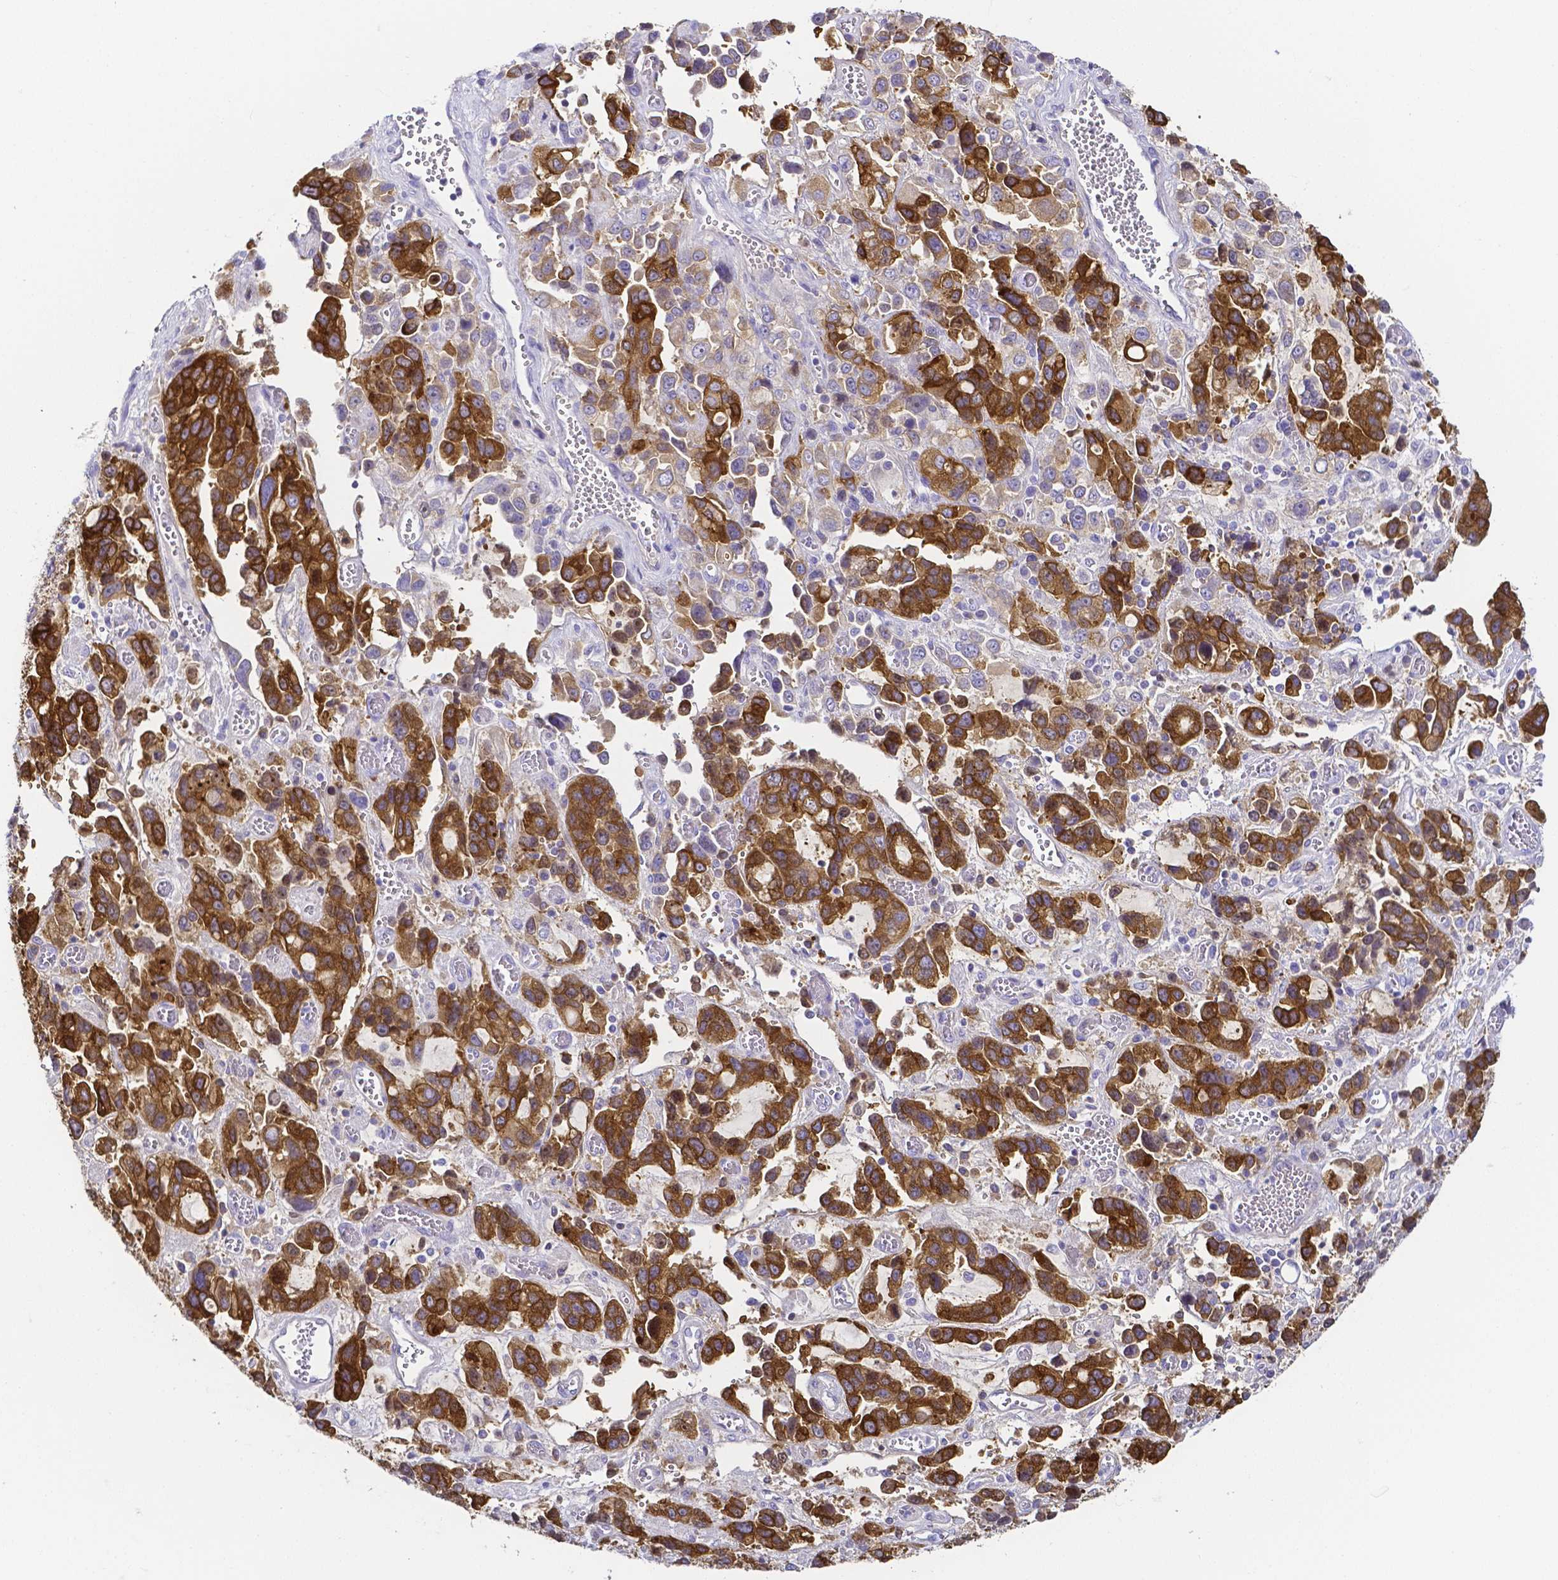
{"staining": {"intensity": "strong", "quantity": ">75%", "location": "cytoplasmic/membranous"}, "tissue": "stomach cancer", "cell_type": "Tumor cells", "image_type": "cancer", "snomed": [{"axis": "morphology", "description": "Adenocarcinoma, NOS"}, {"axis": "topography", "description": "Stomach, upper"}], "caption": "The micrograph displays immunohistochemical staining of stomach cancer (adenocarcinoma). There is strong cytoplasmic/membranous positivity is identified in approximately >75% of tumor cells.", "gene": "PKP3", "patient": {"sex": "female", "age": 81}}